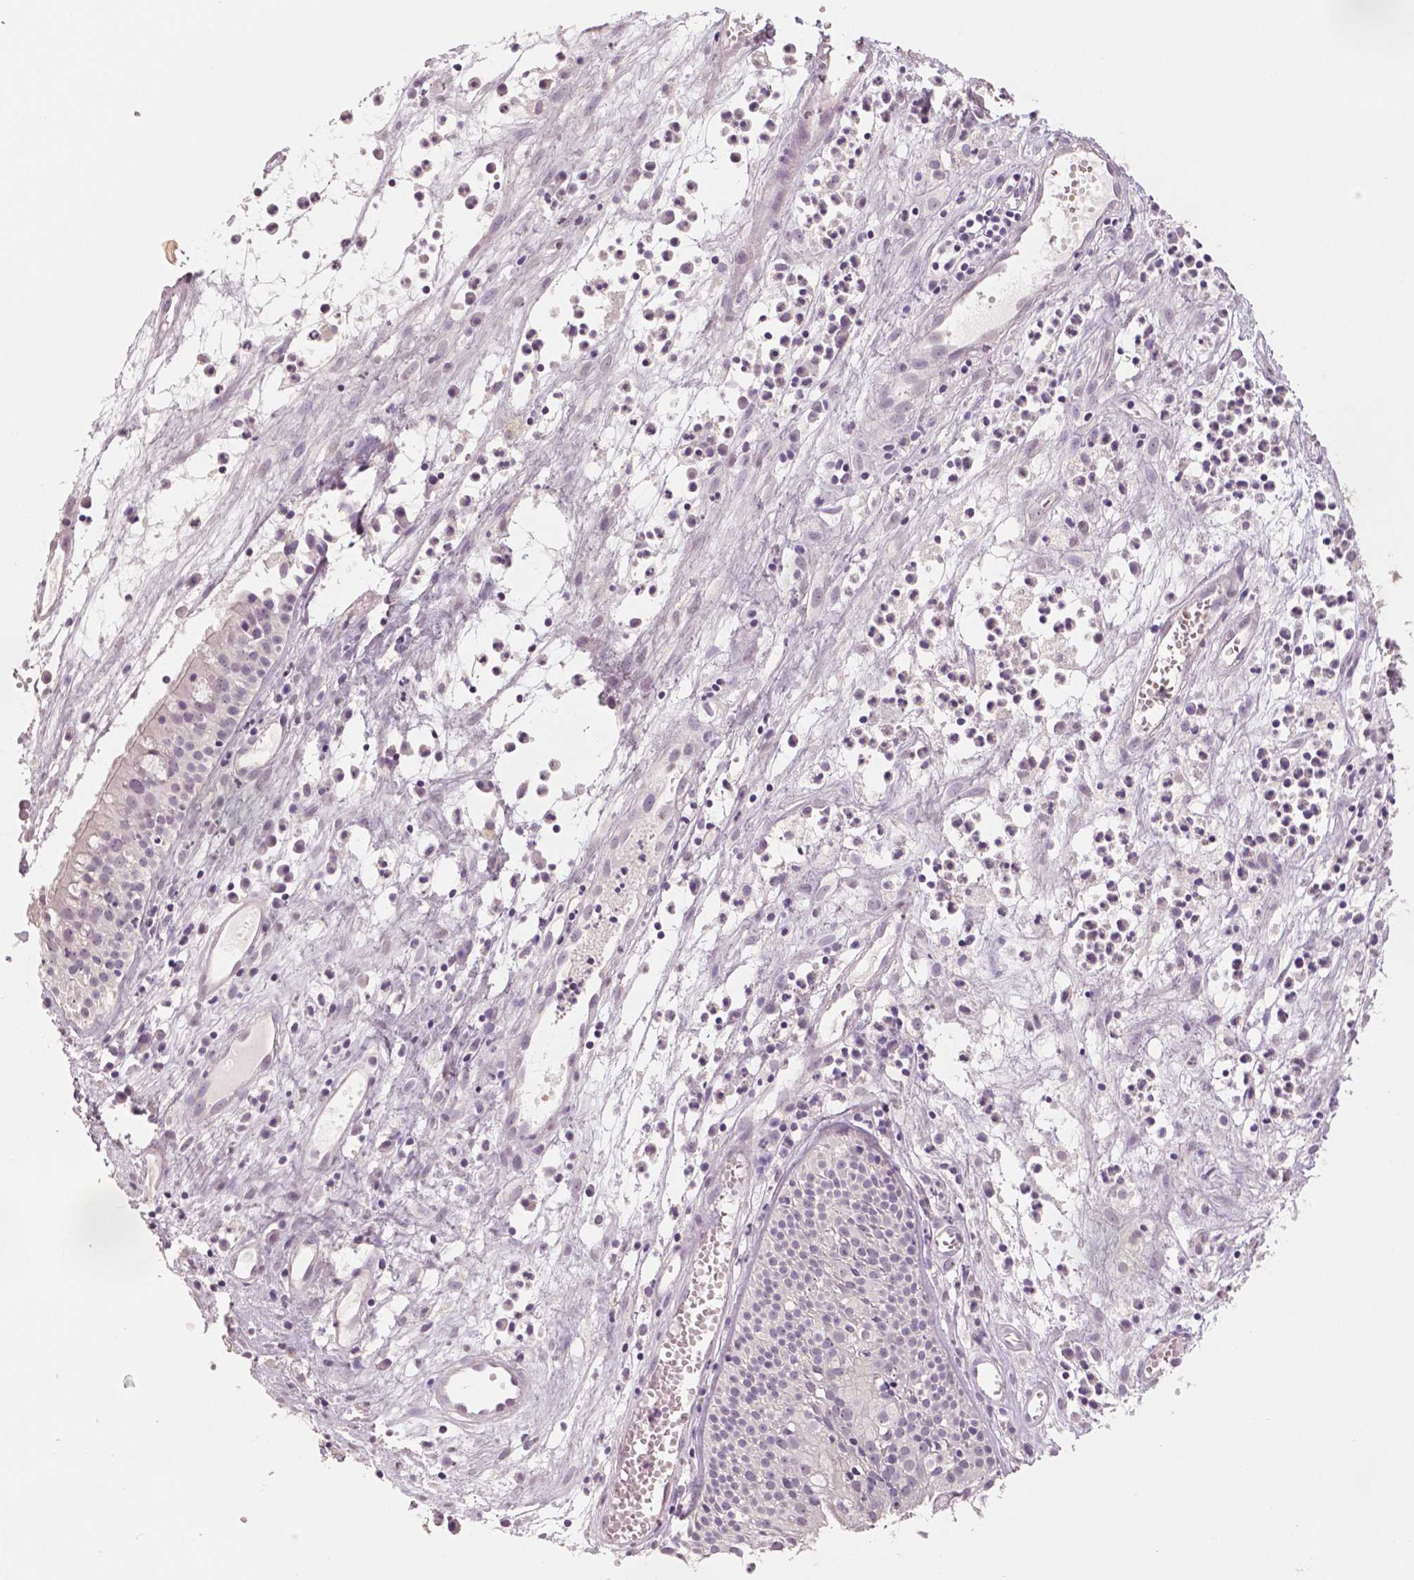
{"staining": {"intensity": "negative", "quantity": "none", "location": "none"}, "tissue": "nasopharynx", "cell_type": "Respiratory epithelial cells", "image_type": "normal", "snomed": [{"axis": "morphology", "description": "Normal tissue, NOS"}, {"axis": "topography", "description": "Nasopharynx"}], "caption": "Protein analysis of normal nasopharynx shows no significant staining in respiratory epithelial cells.", "gene": "NECAB1", "patient": {"sex": "male", "age": 31}}